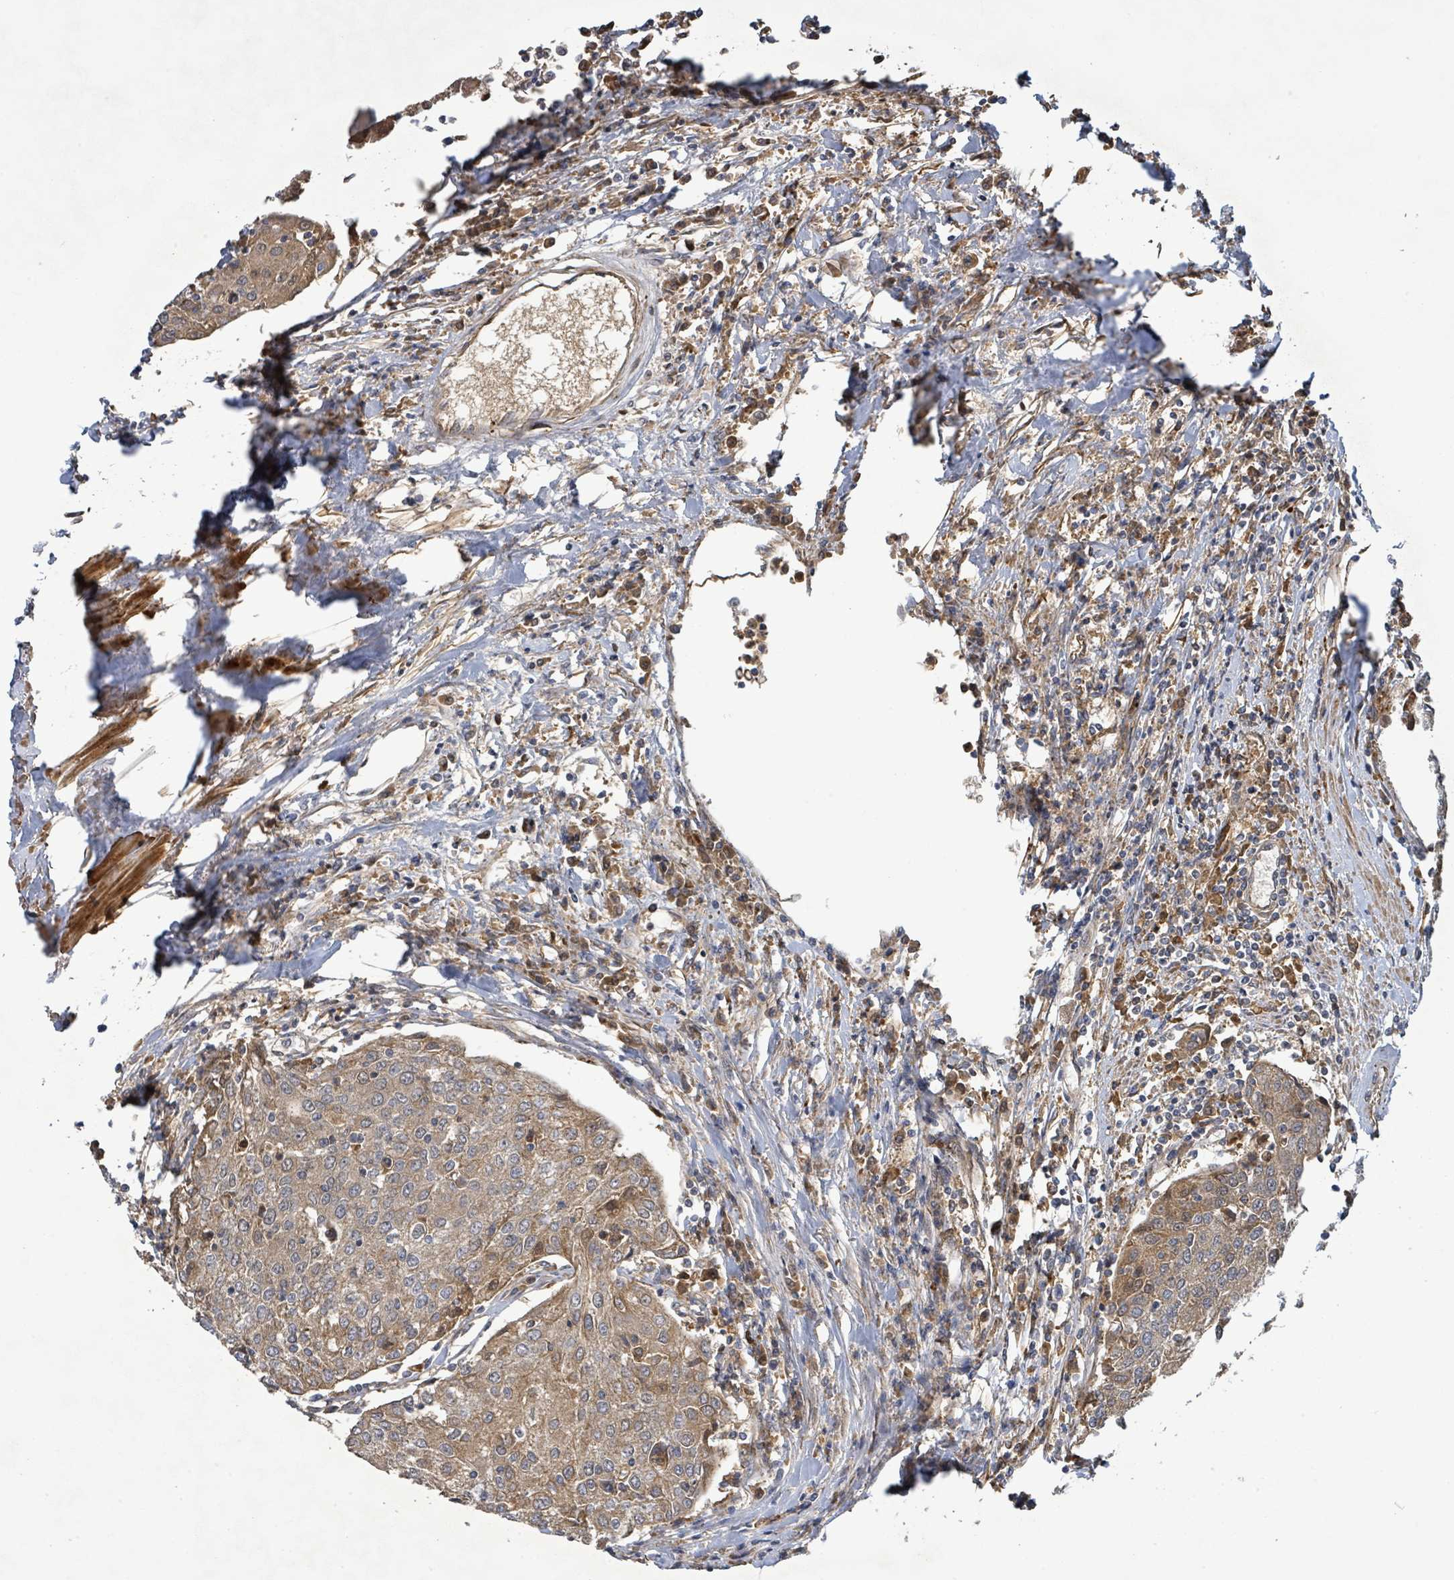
{"staining": {"intensity": "moderate", "quantity": ">75%", "location": "cytoplasmic/membranous"}, "tissue": "urothelial cancer", "cell_type": "Tumor cells", "image_type": "cancer", "snomed": [{"axis": "morphology", "description": "Urothelial carcinoma, High grade"}, {"axis": "topography", "description": "Urinary bladder"}], "caption": "IHC of human urothelial cancer reveals medium levels of moderate cytoplasmic/membranous staining in about >75% of tumor cells.", "gene": "STARD4", "patient": {"sex": "female", "age": 85}}